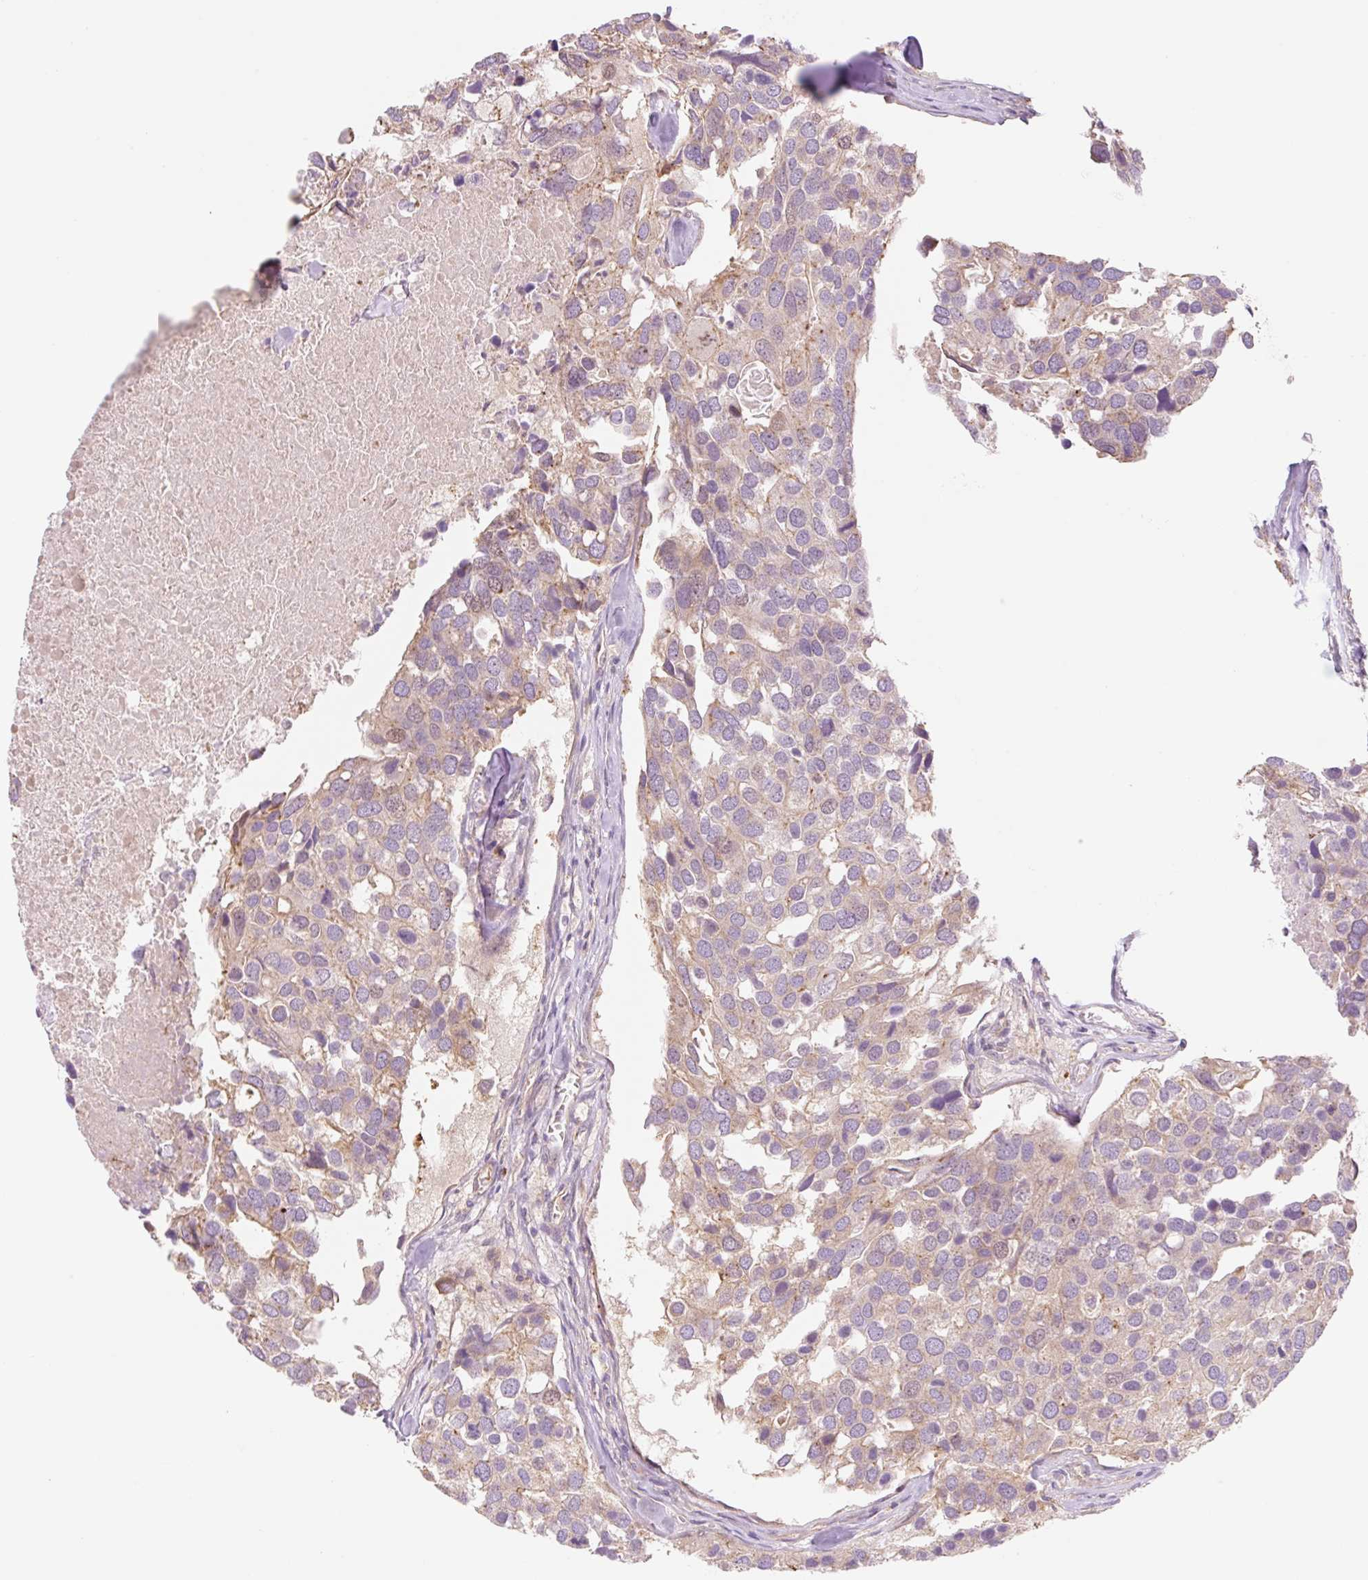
{"staining": {"intensity": "weak", "quantity": ">75%", "location": "cytoplasmic/membranous"}, "tissue": "breast cancer", "cell_type": "Tumor cells", "image_type": "cancer", "snomed": [{"axis": "morphology", "description": "Duct carcinoma"}, {"axis": "topography", "description": "Breast"}], "caption": "A brown stain highlights weak cytoplasmic/membranous staining of a protein in breast intraductal carcinoma tumor cells. (DAB (3,3'-diaminobenzidine) IHC, brown staining for protein, blue staining for nuclei).", "gene": "NLRP5", "patient": {"sex": "female", "age": 83}}